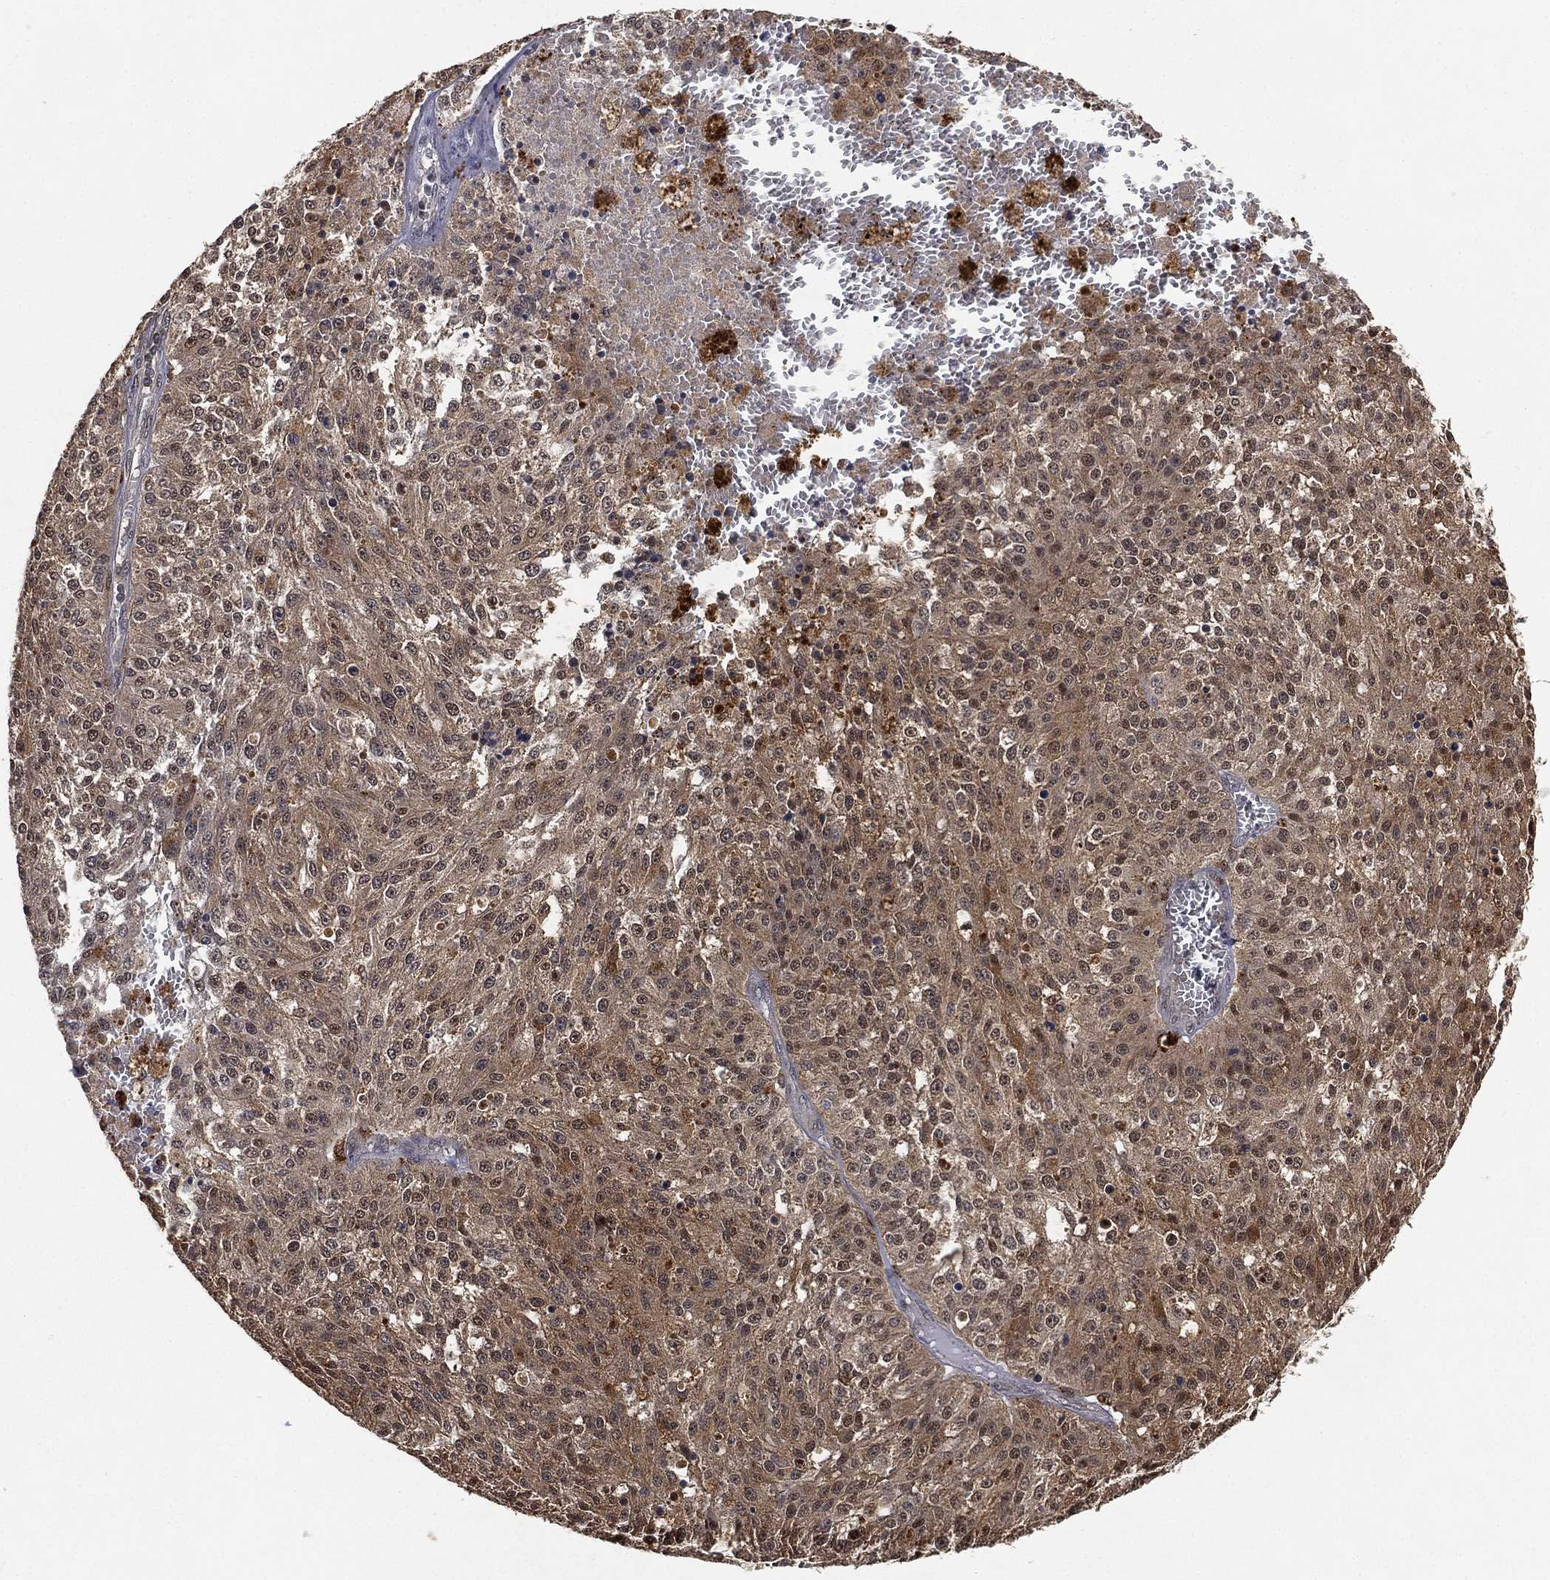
{"staining": {"intensity": "weak", "quantity": "<25%", "location": "cytoplasmic/membranous"}, "tissue": "melanoma", "cell_type": "Tumor cells", "image_type": "cancer", "snomed": [{"axis": "morphology", "description": "Malignant melanoma, Metastatic site"}, {"axis": "topography", "description": "Lymph node"}], "caption": "DAB (3,3'-diaminobenzidine) immunohistochemical staining of malignant melanoma (metastatic site) shows no significant staining in tumor cells.", "gene": "WDR26", "patient": {"sex": "female", "age": 64}}